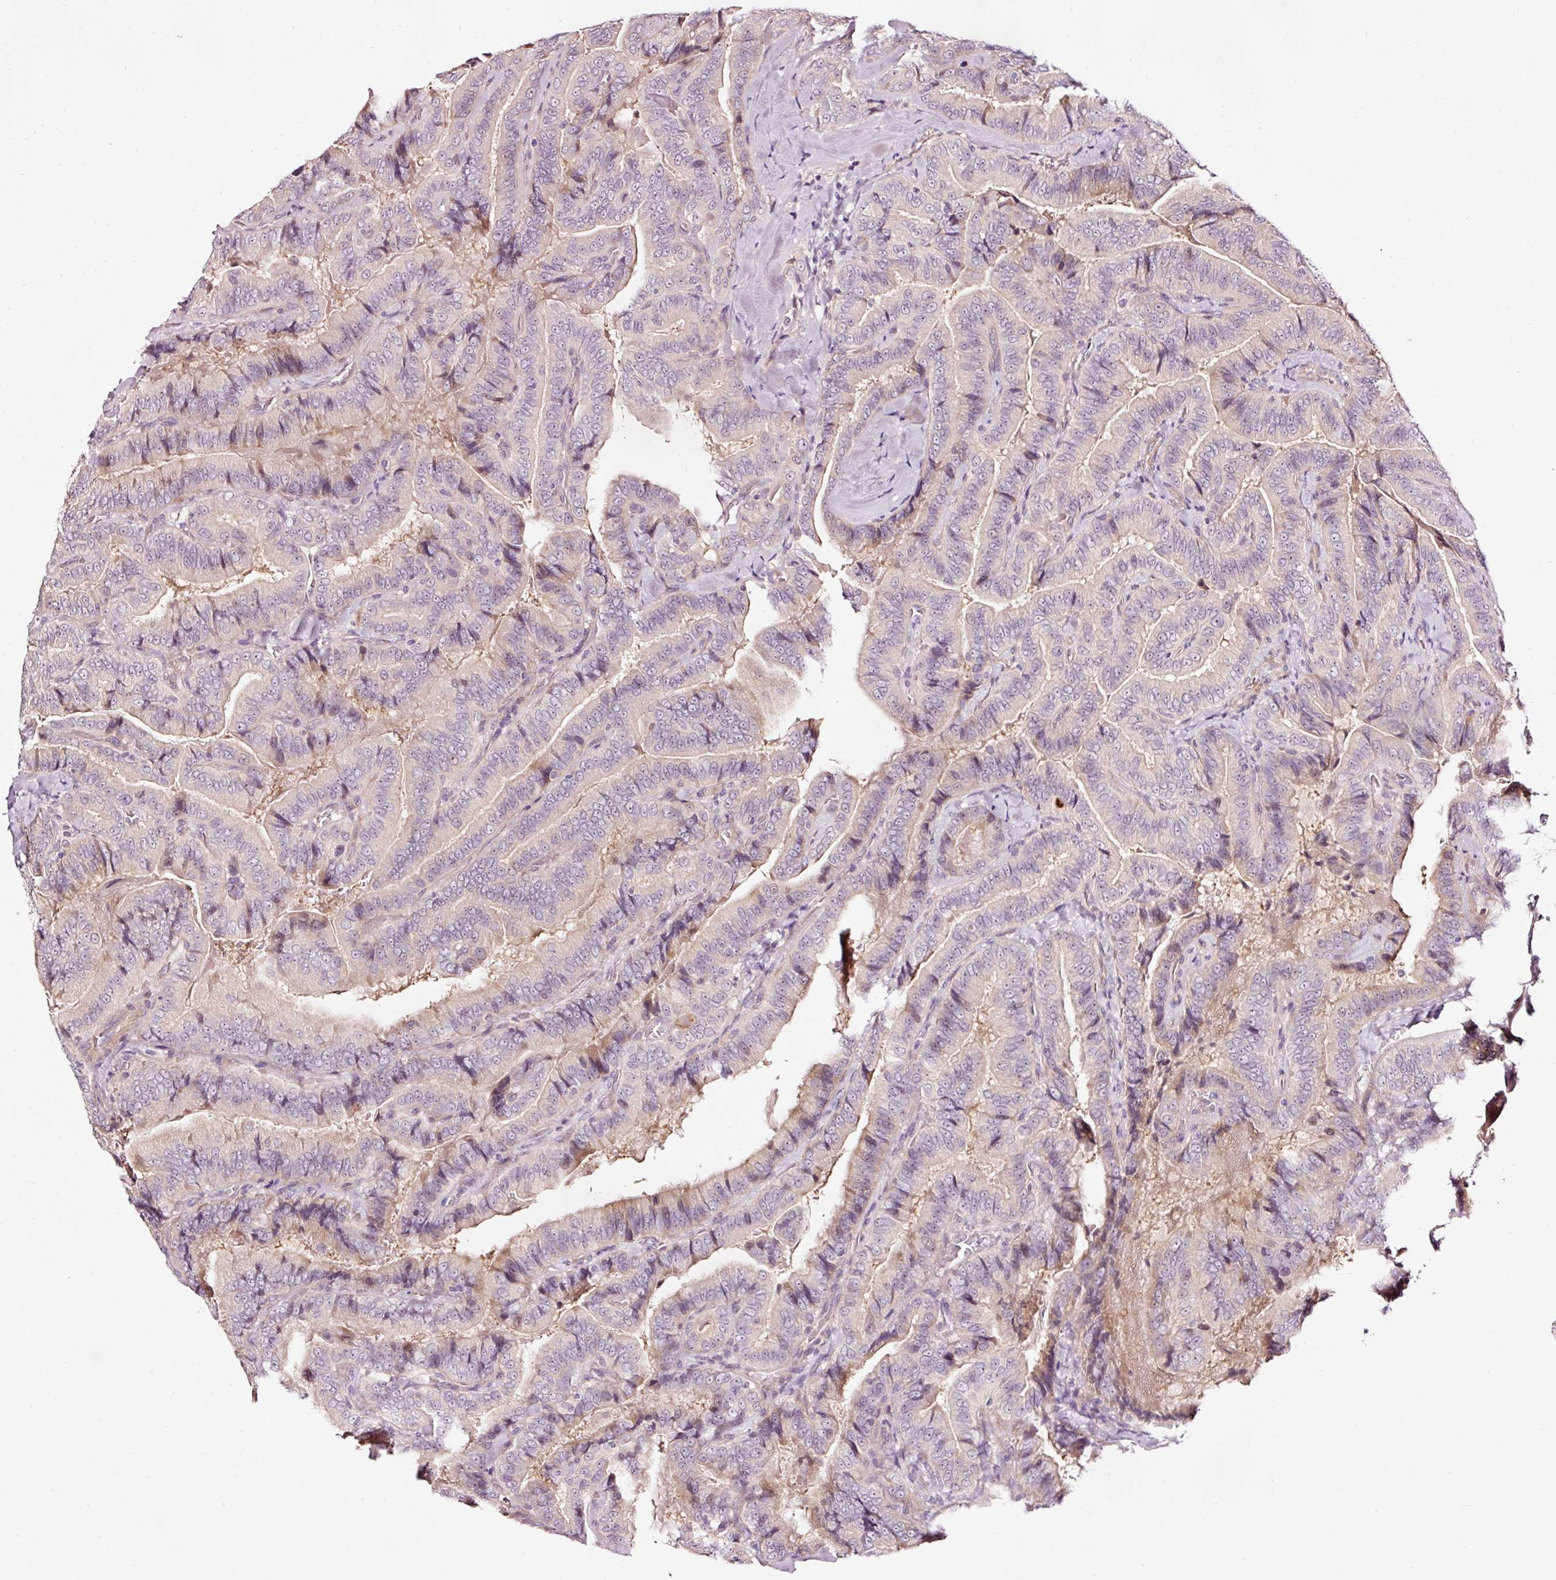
{"staining": {"intensity": "negative", "quantity": "none", "location": "none"}, "tissue": "thyroid cancer", "cell_type": "Tumor cells", "image_type": "cancer", "snomed": [{"axis": "morphology", "description": "Papillary adenocarcinoma, NOS"}, {"axis": "topography", "description": "Thyroid gland"}], "caption": "Immunohistochemistry (IHC) of thyroid cancer reveals no positivity in tumor cells.", "gene": "UTP14A", "patient": {"sex": "male", "age": 61}}